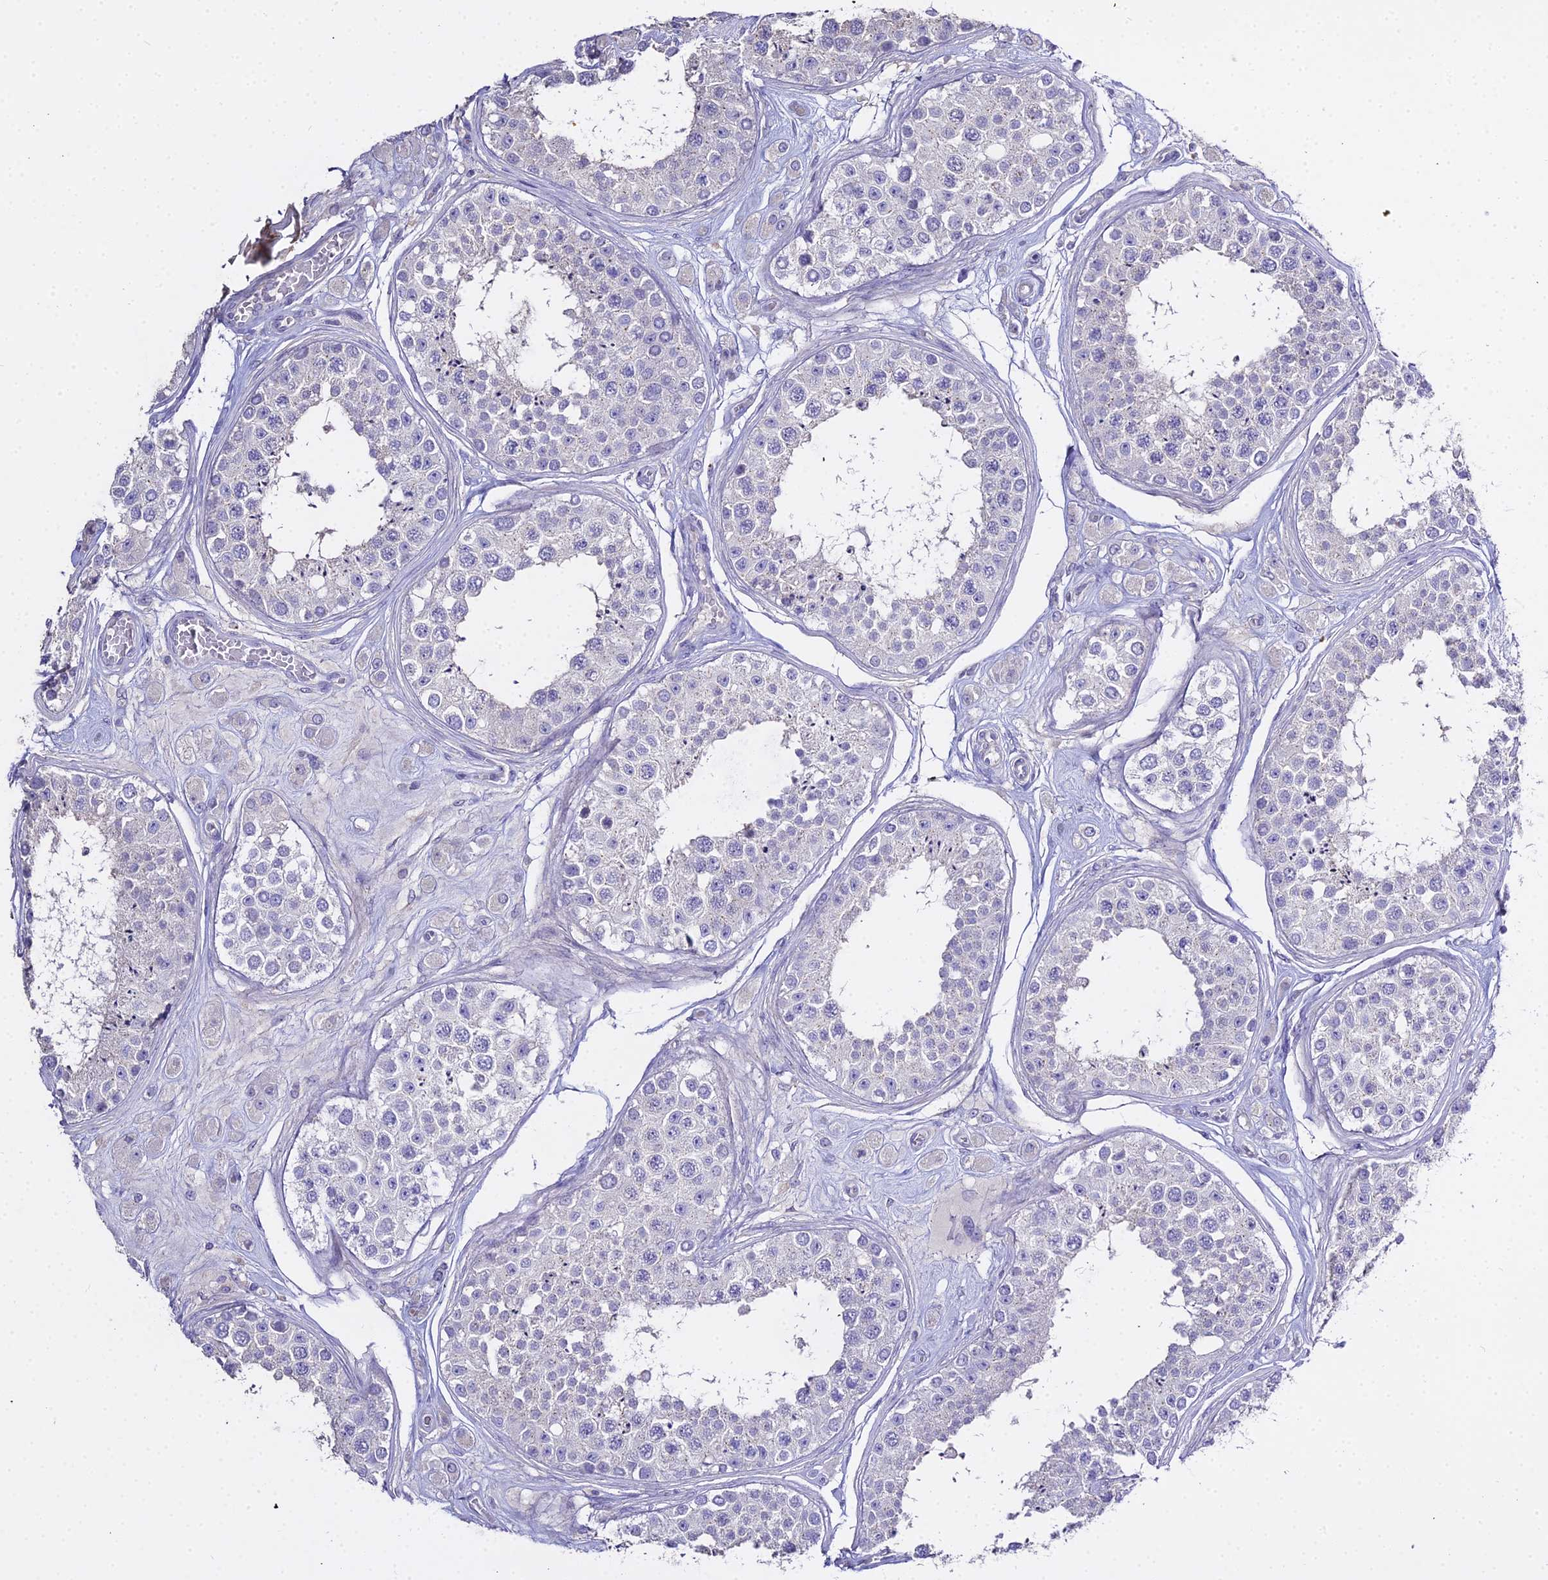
{"staining": {"intensity": "negative", "quantity": "none", "location": "none"}, "tissue": "testis", "cell_type": "Cells in seminiferous ducts", "image_type": "normal", "snomed": [{"axis": "morphology", "description": "Normal tissue, NOS"}, {"axis": "topography", "description": "Testis"}], "caption": "An immunohistochemistry micrograph of normal testis is shown. There is no staining in cells in seminiferous ducts of testis. (DAB (3,3'-diaminobenzidine) IHC, high magnification).", "gene": "GLYAT", "patient": {"sex": "male", "age": 25}}